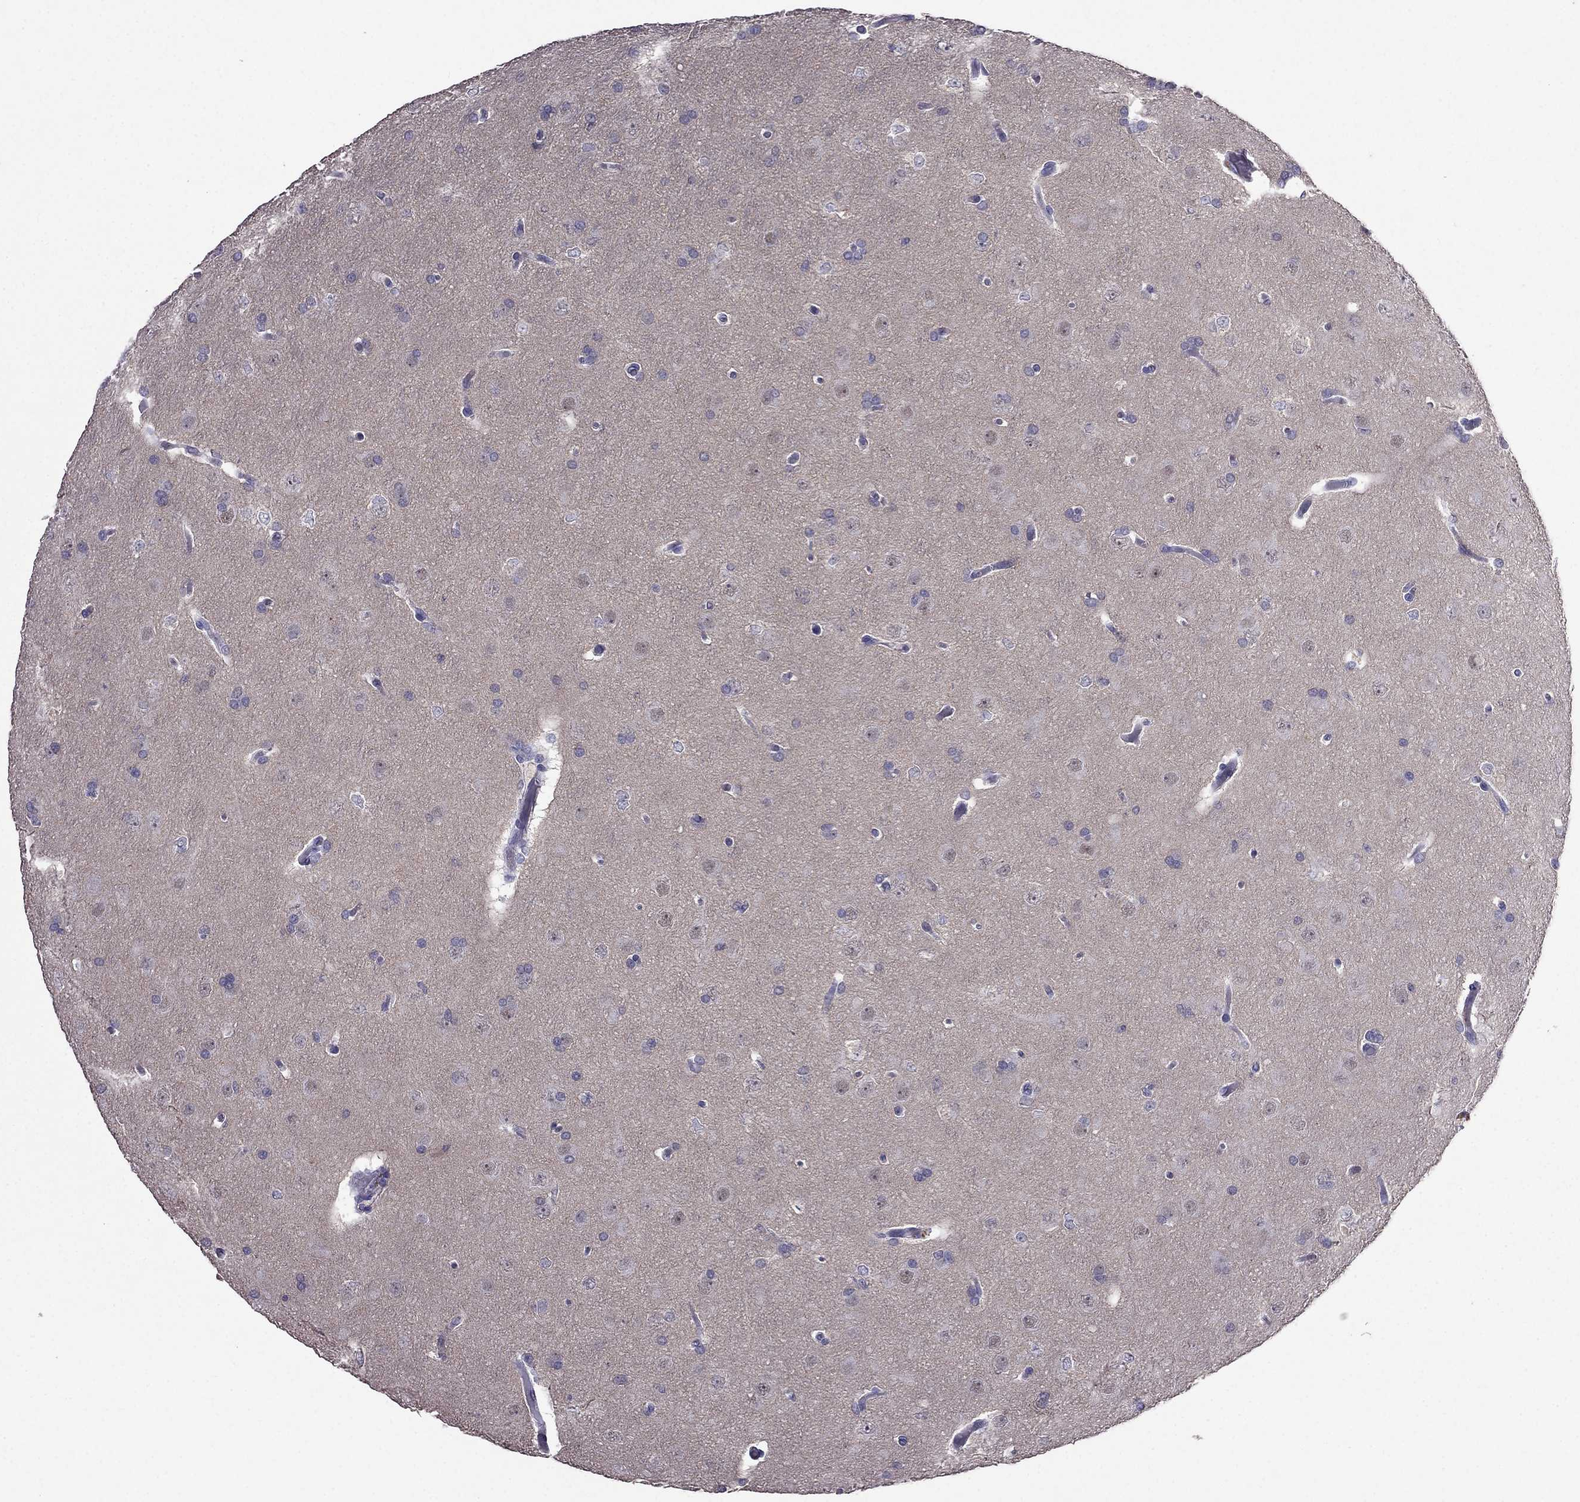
{"staining": {"intensity": "negative", "quantity": "none", "location": "none"}, "tissue": "glioma", "cell_type": "Tumor cells", "image_type": "cancer", "snomed": [{"axis": "morphology", "description": "Glioma, malignant, Low grade"}, {"axis": "topography", "description": "Brain"}], "caption": "DAB immunohistochemical staining of low-grade glioma (malignant) displays no significant positivity in tumor cells.", "gene": "AQP9", "patient": {"sex": "female", "age": 32}}